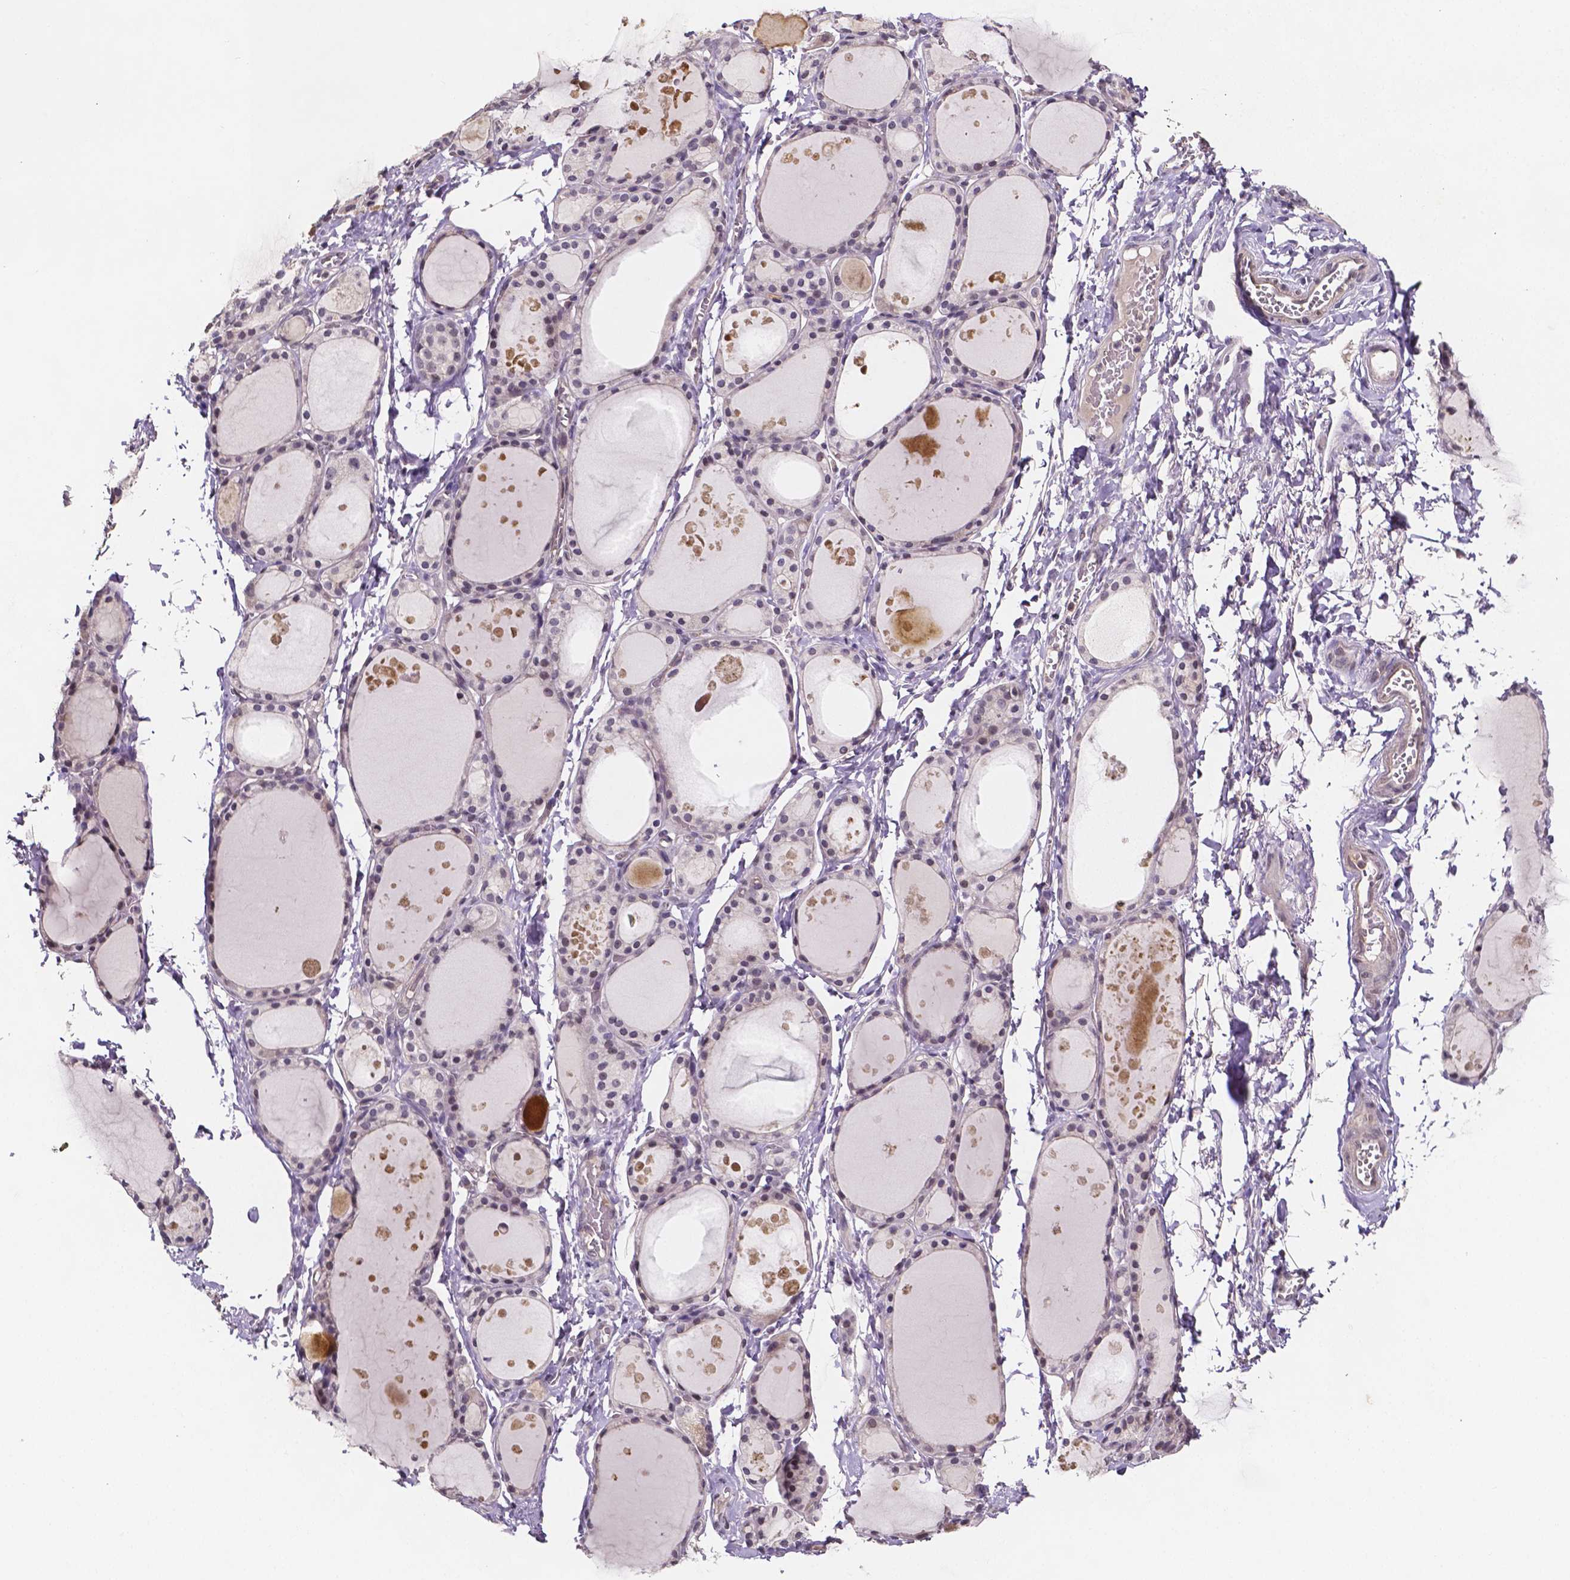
{"staining": {"intensity": "negative", "quantity": "none", "location": "none"}, "tissue": "thyroid gland", "cell_type": "Glandular cells", "image_type": "normal", "snomed": [{"axis": "morphology", "description": "Normal tissue, NOS"}, {"axis": "topography", "description": "Thyroid gland"}], "caption": "Immunohistochemical staining of normal human thyroid gland shows no significant positivity in glandular cells.", "gene": "NRGN", "patient": {"sex": "male", "age": 68}}